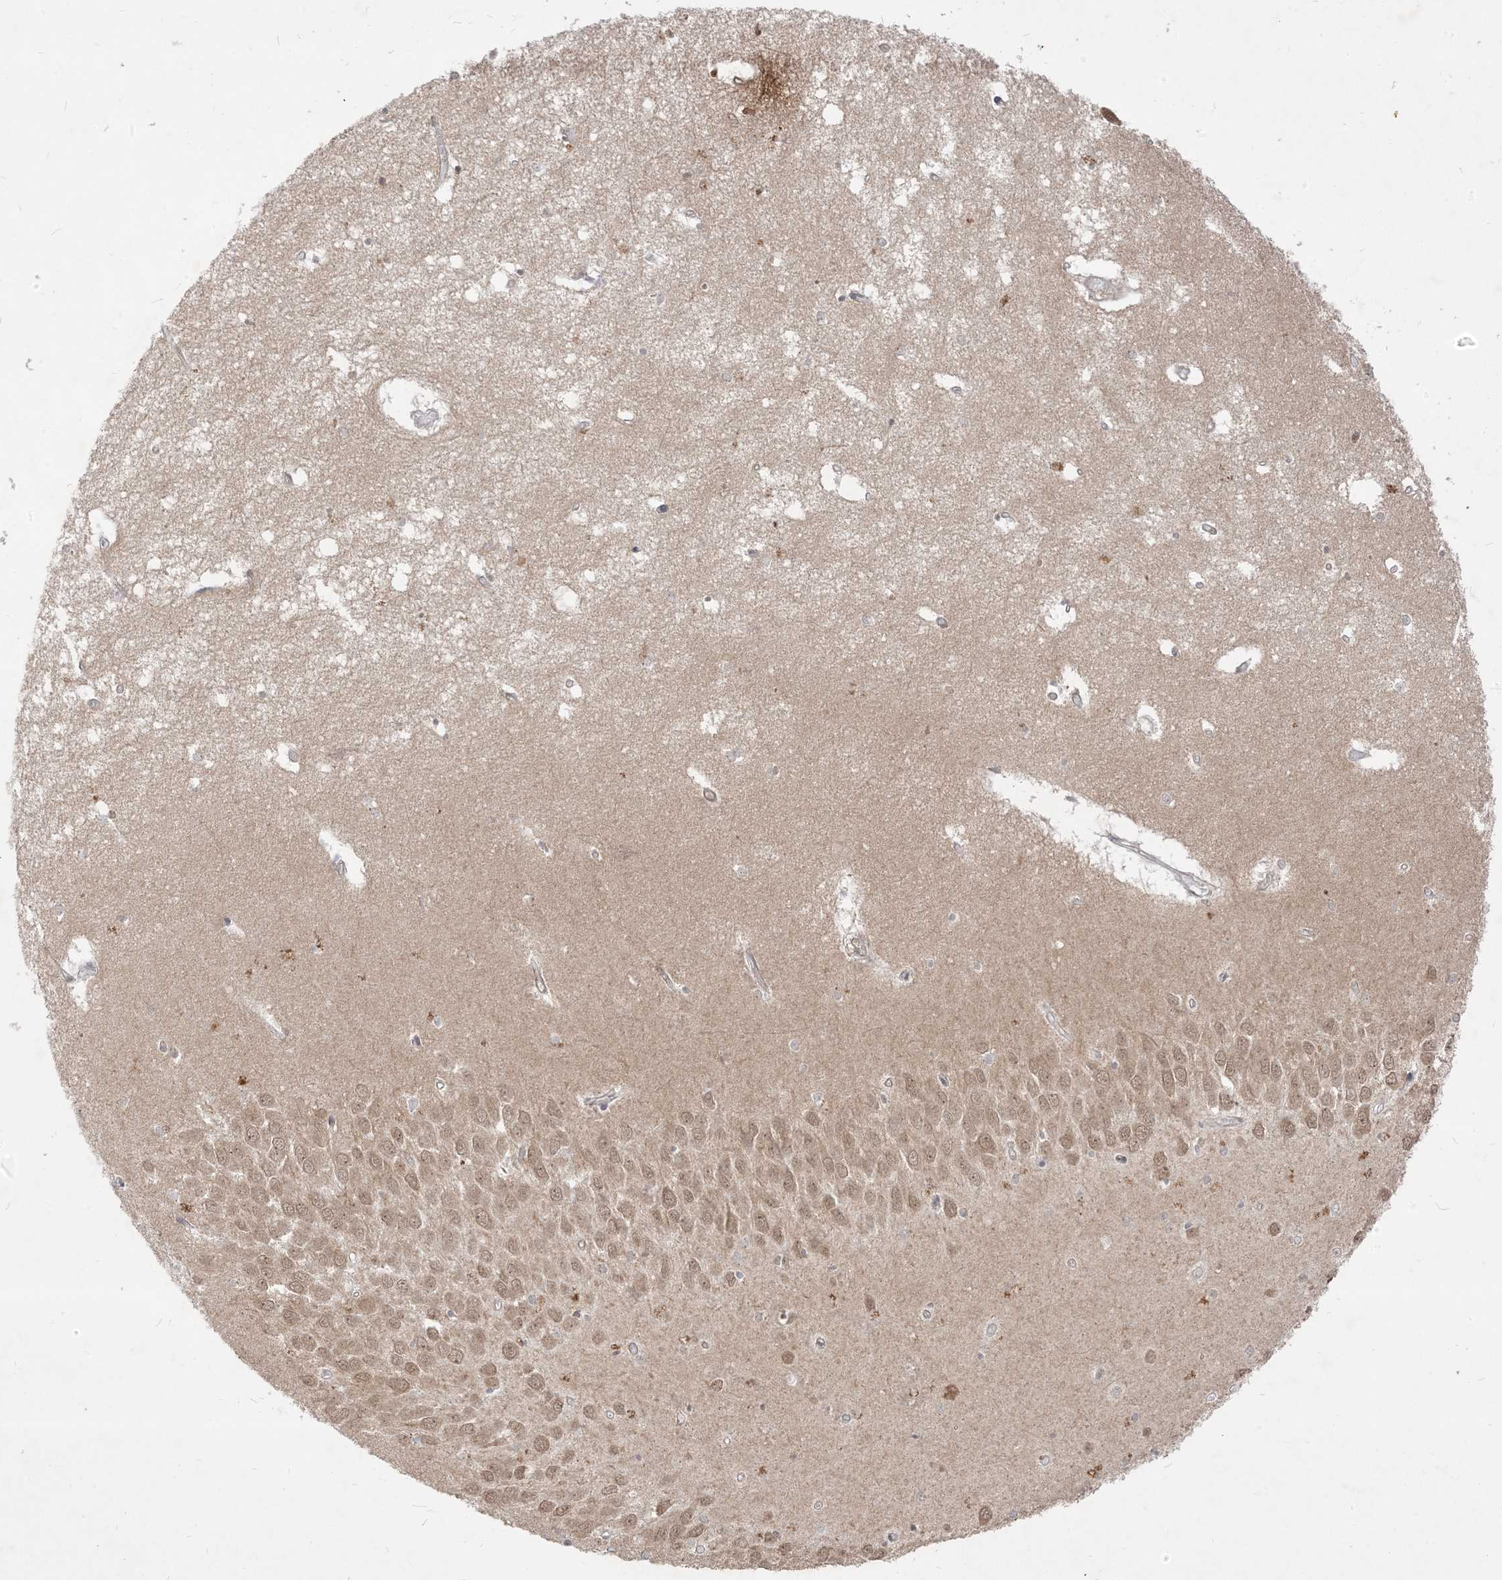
{"staining": {"intensity": "weak", "quantity": "<25%", "location": "cytoplasmic/membranous"}, "tissue": "hippocampus", "cell_type": "Glial cells", "image_type": "normal", "snomed": [{"axis": "morphology", "description": "Normal tissue, NOS"}, {"axis": "topography", "description": "Hippocampus"}], "caption": "Immunohistochemistry histopathology image of normal hippocampus: human hippocampus stained with DAB (3,3'-diaminobenzidine) demonstrates no significant protein staining in glial cells.", "gene": "TBCC", "patient": {"sex": "male", "age": 70}}